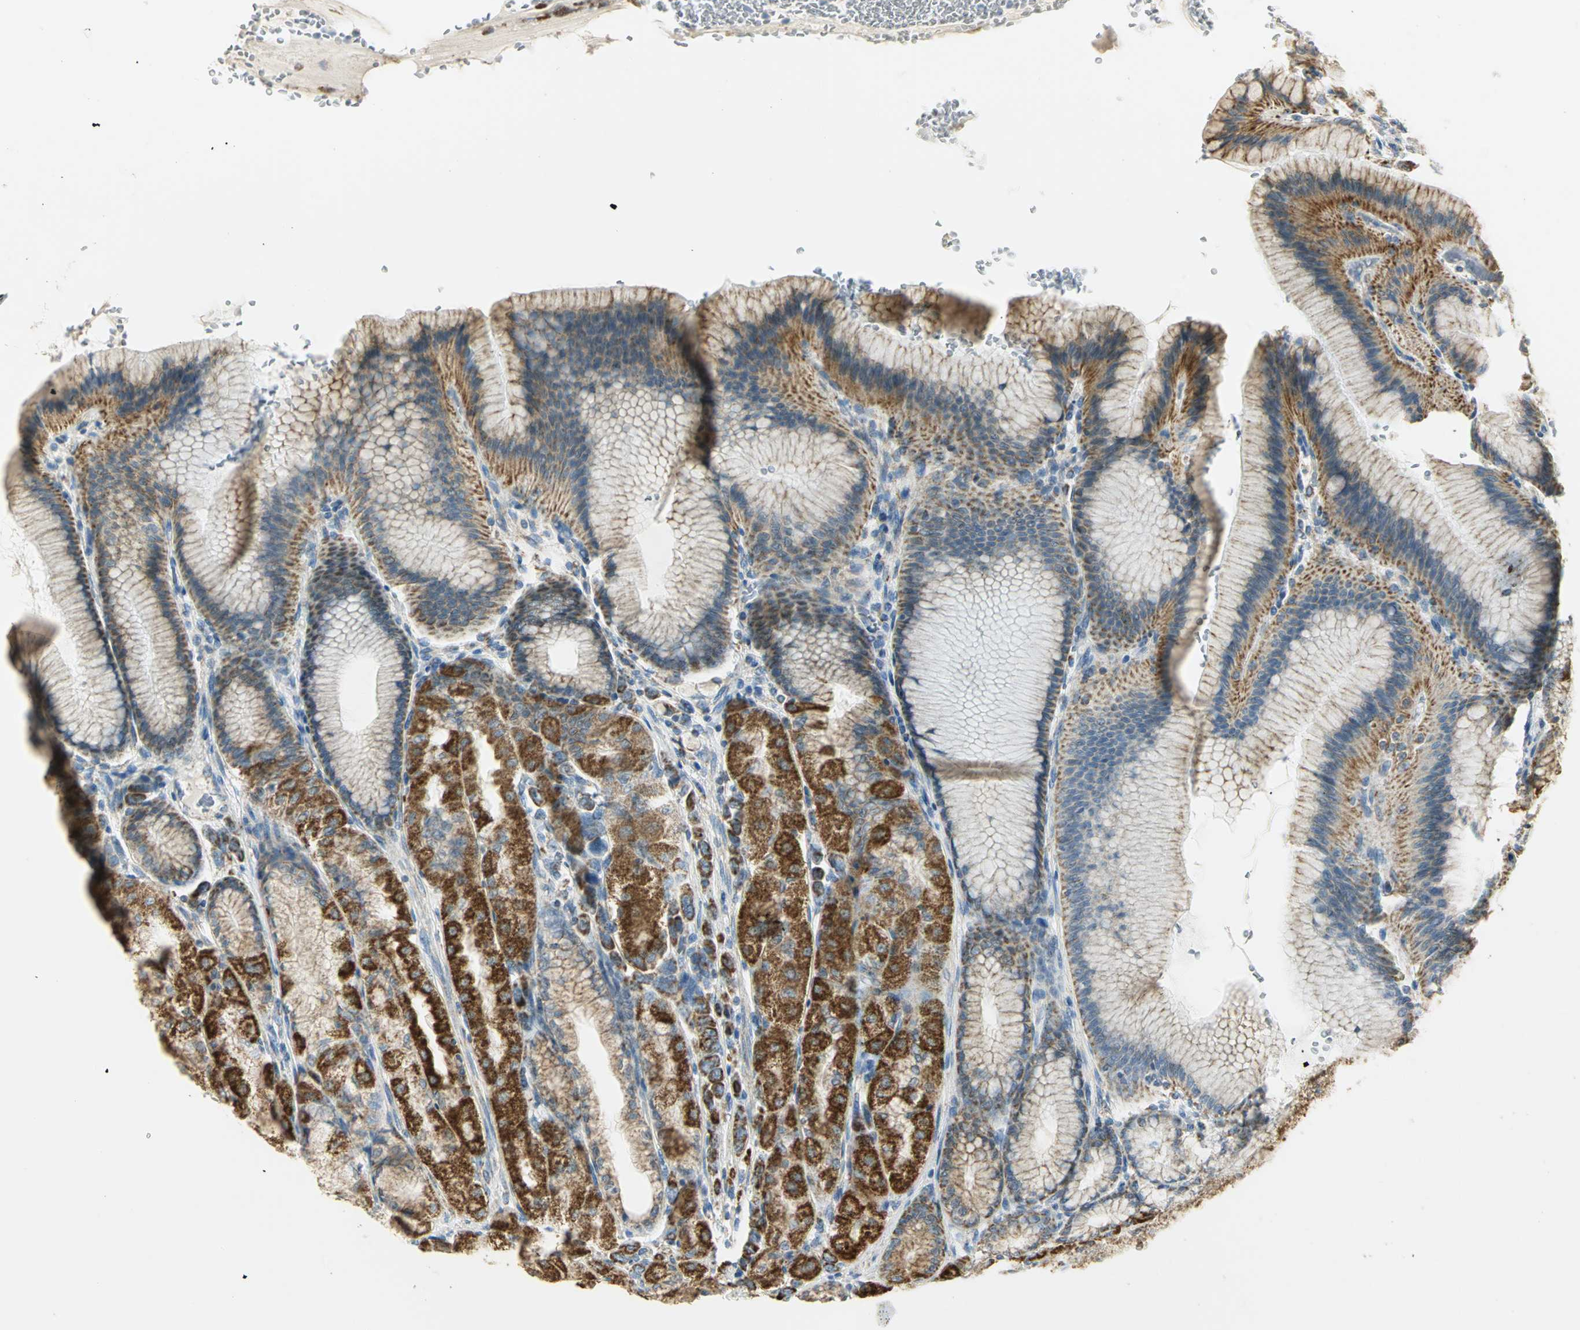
{"staining": {"intensity": "moderate", "quantity": "25%-75%", "location": "cytoplasmic/membranous"}, "tissue": "stomach", "cell_type": "Glandular cells", "image_type": "normal", "snomed": [{"axis": "morphology", "description": "Normal tissue, NOS"}, {"axis": "morphology", "description": "Adenocarcinoma, NOS"}, {"axis": "topography", "description": "Stomach"}, {"axis": "topography", "description": "Stomach, lower"}], "caption": "Brown immunohistochemical staining in benign human stomach shows moderate cytoplasmic/membranous staining in about 25%-75% of glandular cells. The staining is performed using DAB brown chromogen to label protein expression. The nuclei are counter-stained blue using hematoxylin.", "gene": "NTRK1", "patient": {"sex": "female", "age": 65}}